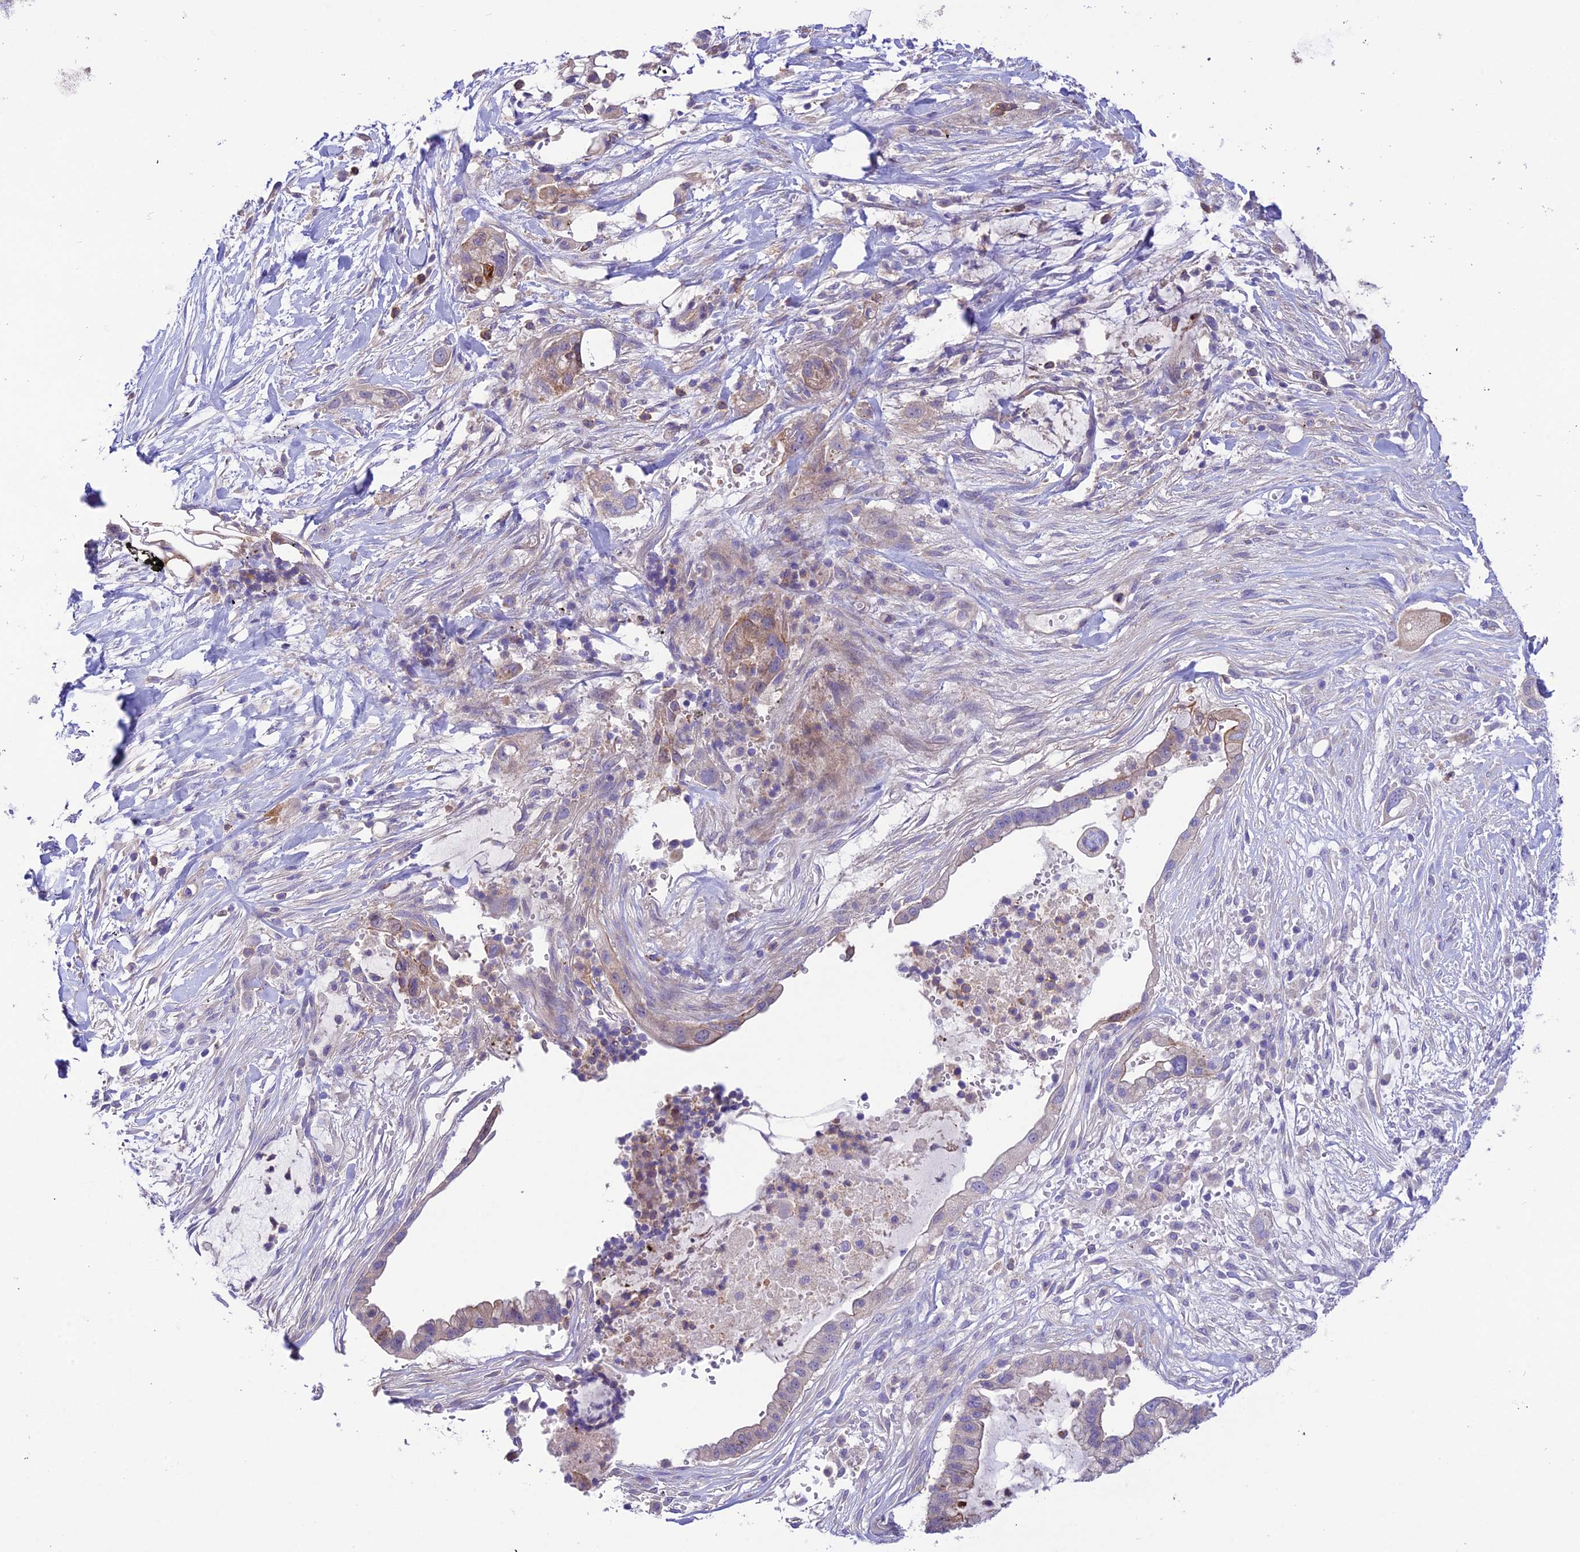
{"staining": {"intensity": "weak", "quantity": "25%-75%", "location": "cytoplasmic/membranous"}, "tissue": "pancreatic cancer", "cell_type": "Tumor cells", "image_type": "cancer", "snomed": [{"axis": "morphology", "description": "Adenocarcinoma, NOS"}, {"axis": "topography", "description": "Pancreas"}], "caption": "Protein staining by immunohistochemistry (IHC) reveals weak cytoplasmic/membranous positivity in approximately 25%-75% of tumor cells in pancreatic cancer.", "gene": "TRIM43B", "patient": {"sex": "male", "age": 44}}